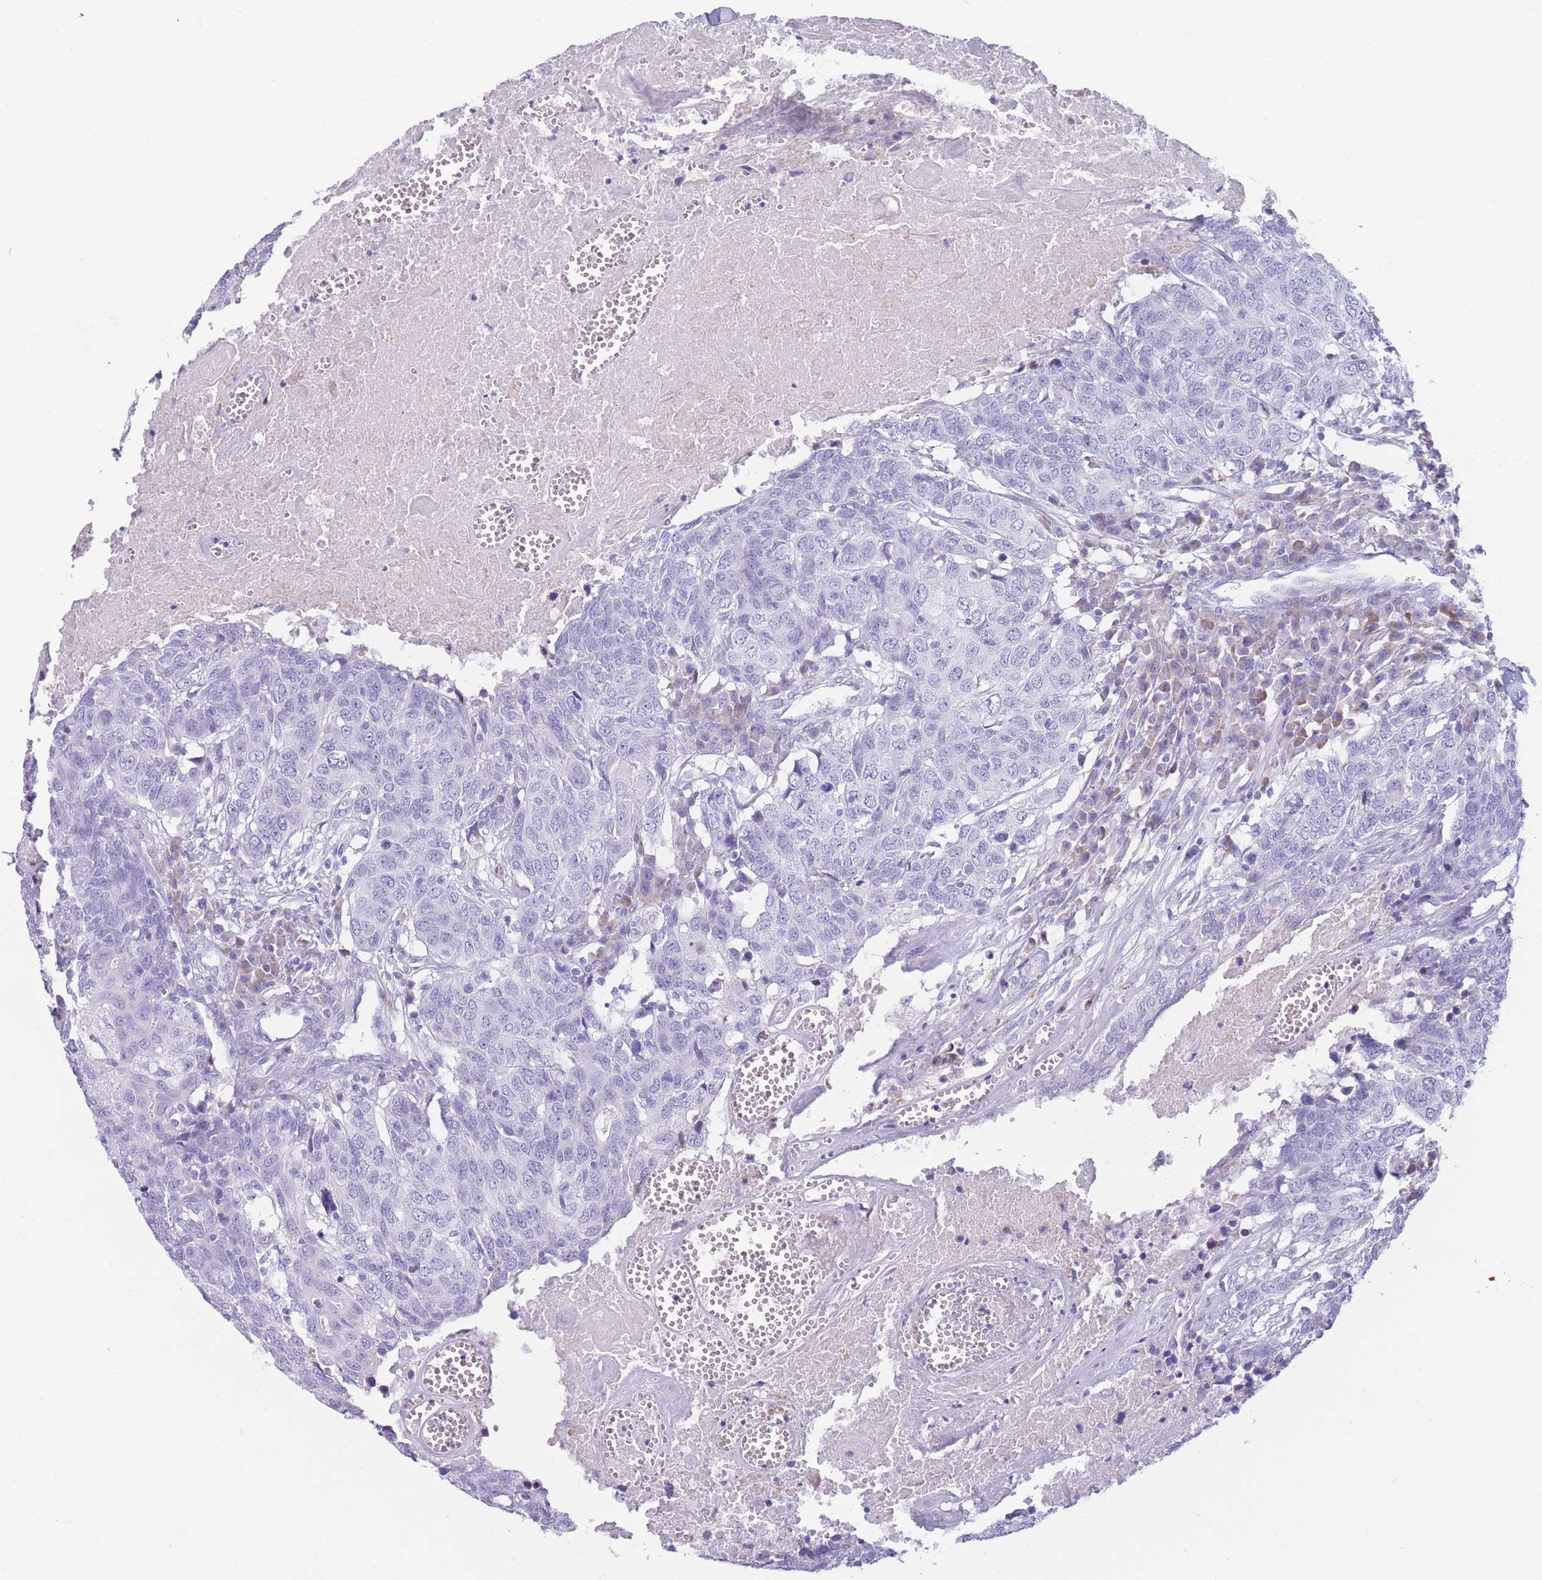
{"staining": {"intensity": "negative", "quantity": "none", "location": "none"}, "tissue": "head and neck cancer", "cell_type": "Tumor cells", "image_type": "cancer", "snomed": [{"axis": "morphology", "description": "Squamous cell carcinoma, NOS"}, {"axis": "topography", "description": "Head-Neck"}], "caption": "Immunohistochemical staining of human head and neck squamous cell carcinoma shows no significant staining in tumor cells. Nuclei are stained in blue.", "gene": "COL27A1", "patient": {"sex": "male", "age": 66}}